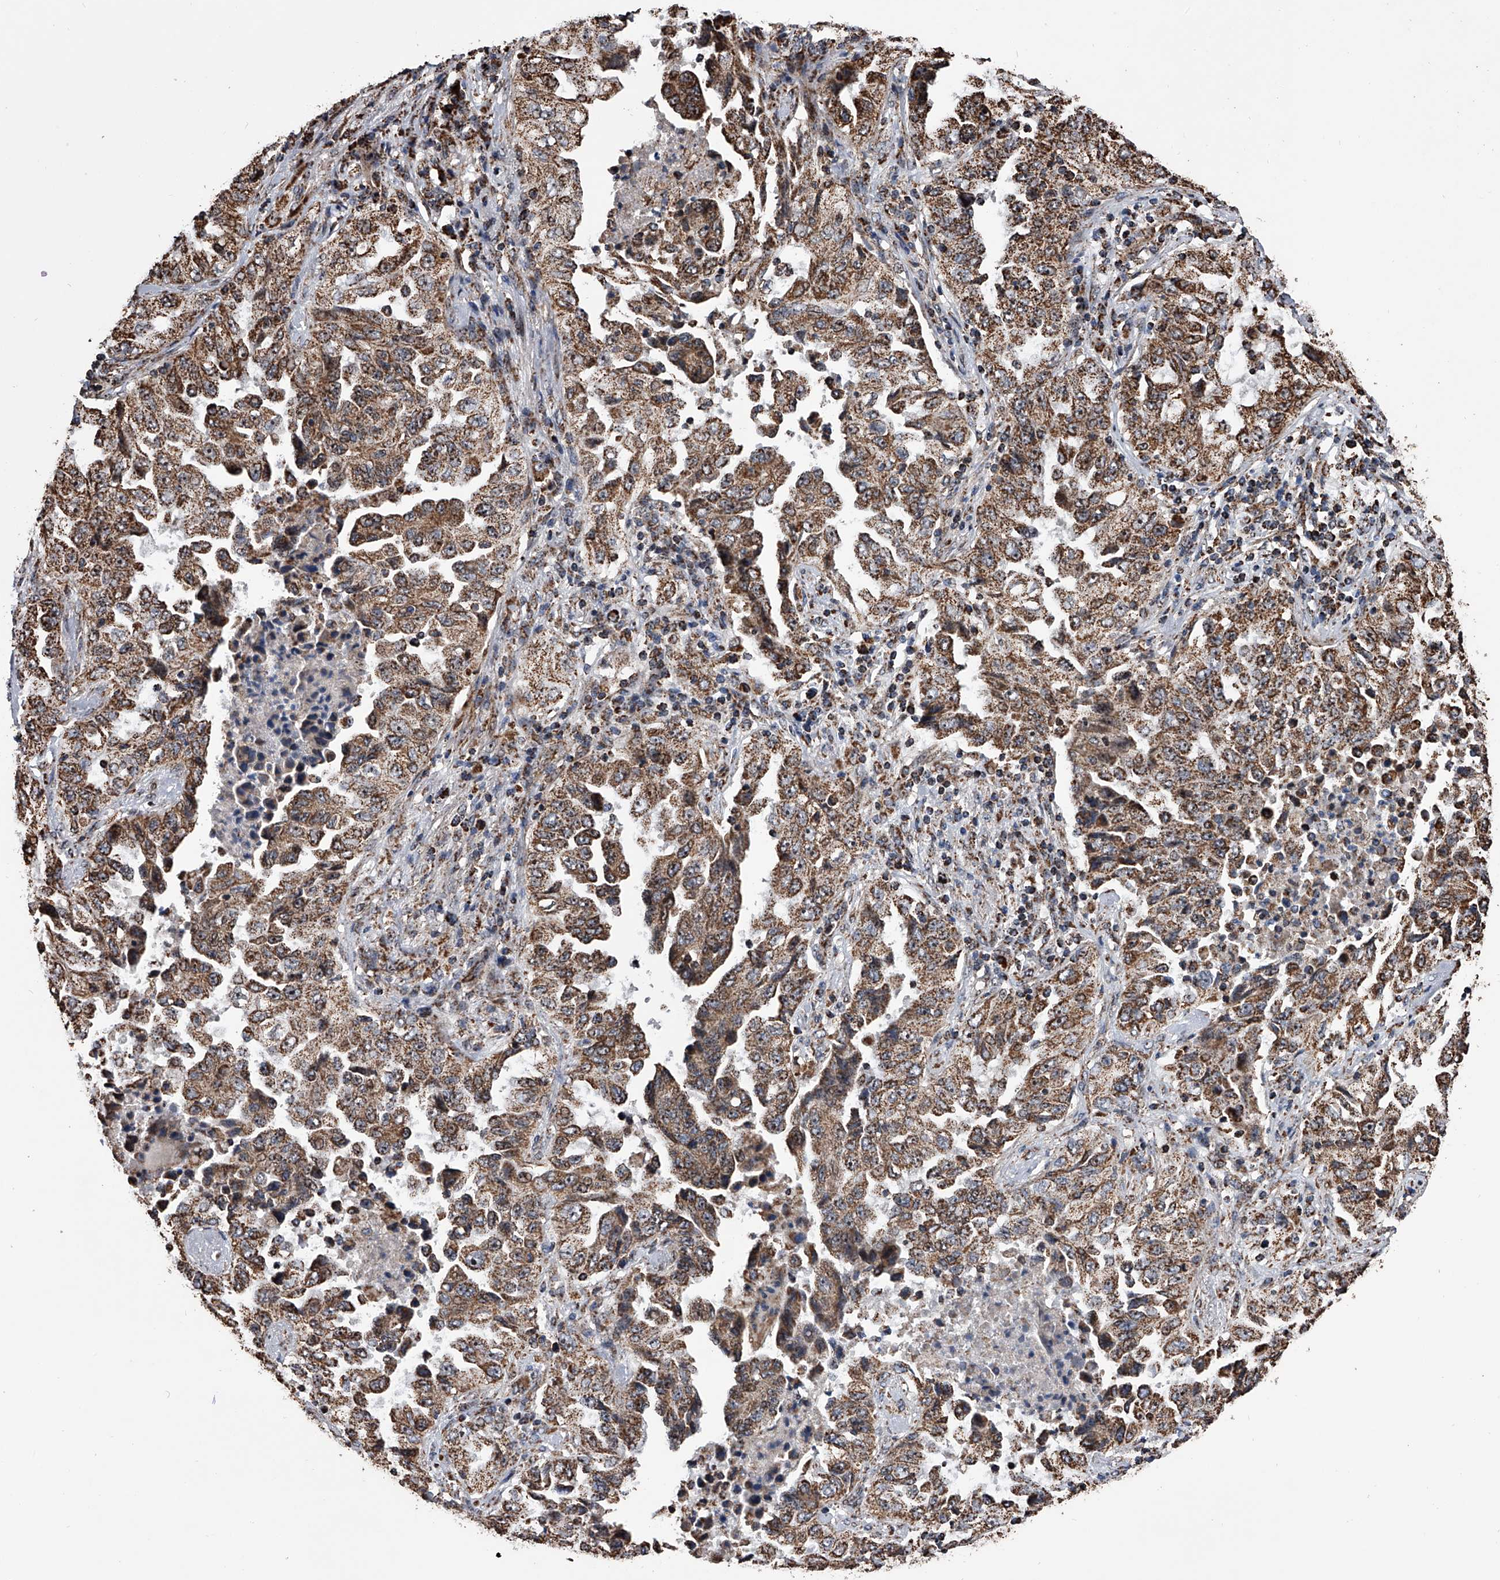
{"staining": {"intensity": "strong", "quantity": ">75%", "location": "cytoplasmic/membranous"}, "tissue": "lung cancer", "cell_type": "Tumor cells", "image_type": "cancer", "snomed": [{"axis": "morphology", "description": "Adenocarcinoma, NOS"}, {"axis": "topography", "description": "Lung"}], "caption": "Lung cancer (adenocarcinoma) stained for a protein (brown) exhibits strong cytoplasmic/membranous positive expression in about >75% of tumor cells.", "gene": "SMPDL3A", "patient": {"sex": "female", "age": 51}}